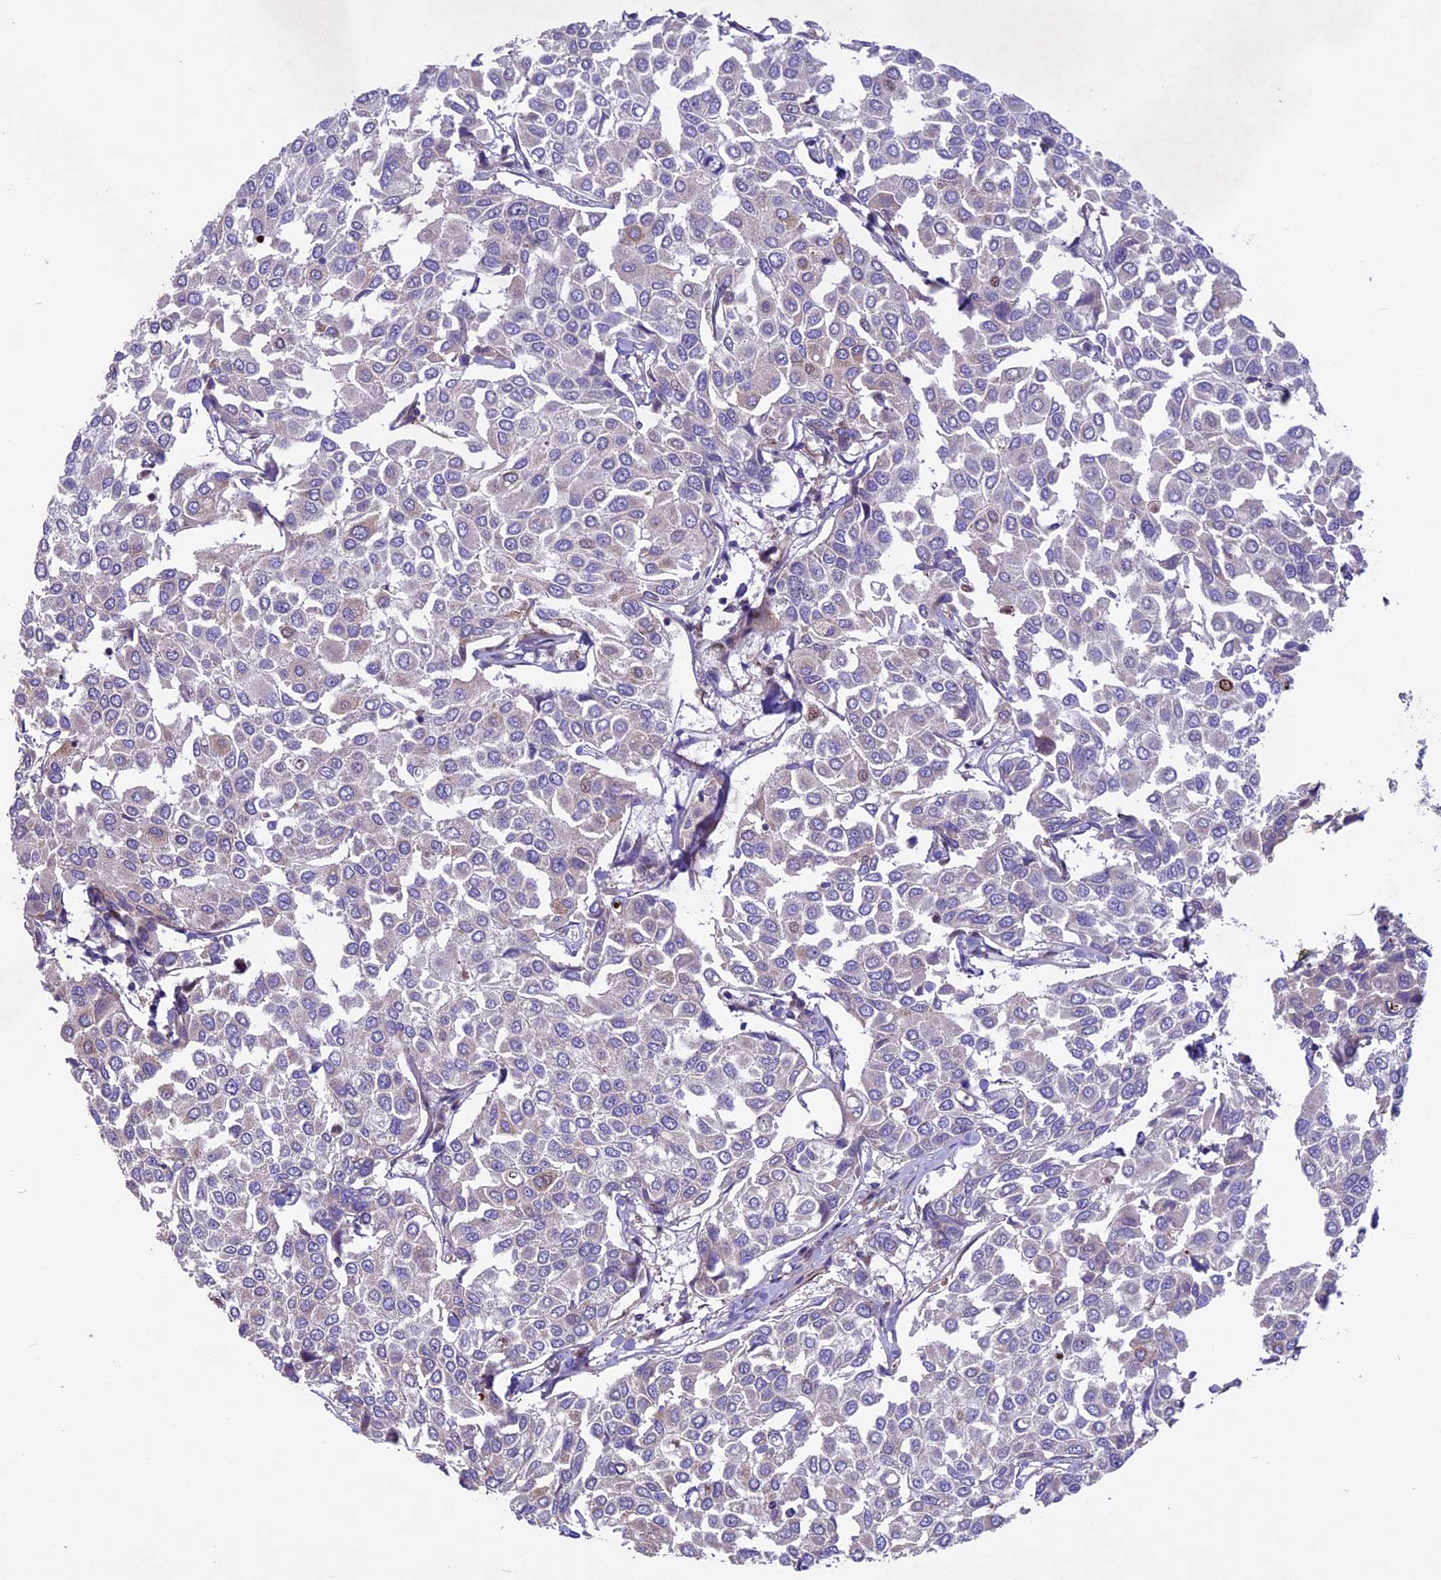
{"staining": {"intensity": "negative", "quantity": "none", "location": "none"}, "tissue": "breast cancer", "cell_type": "Tumor cells", "image_type": "cancer", "snomed": [{"axis": "morphology", "description": "Duct carcinoma"}, {"axis": "topography", "description": "Breast"}], "caption": "Human invasive ductal carcinoma (breast) stained for a protein using IHC shows no positivity in tumor cells.", "gene": "MIEF2", "patient": {"sex": "female", "age": 55}}